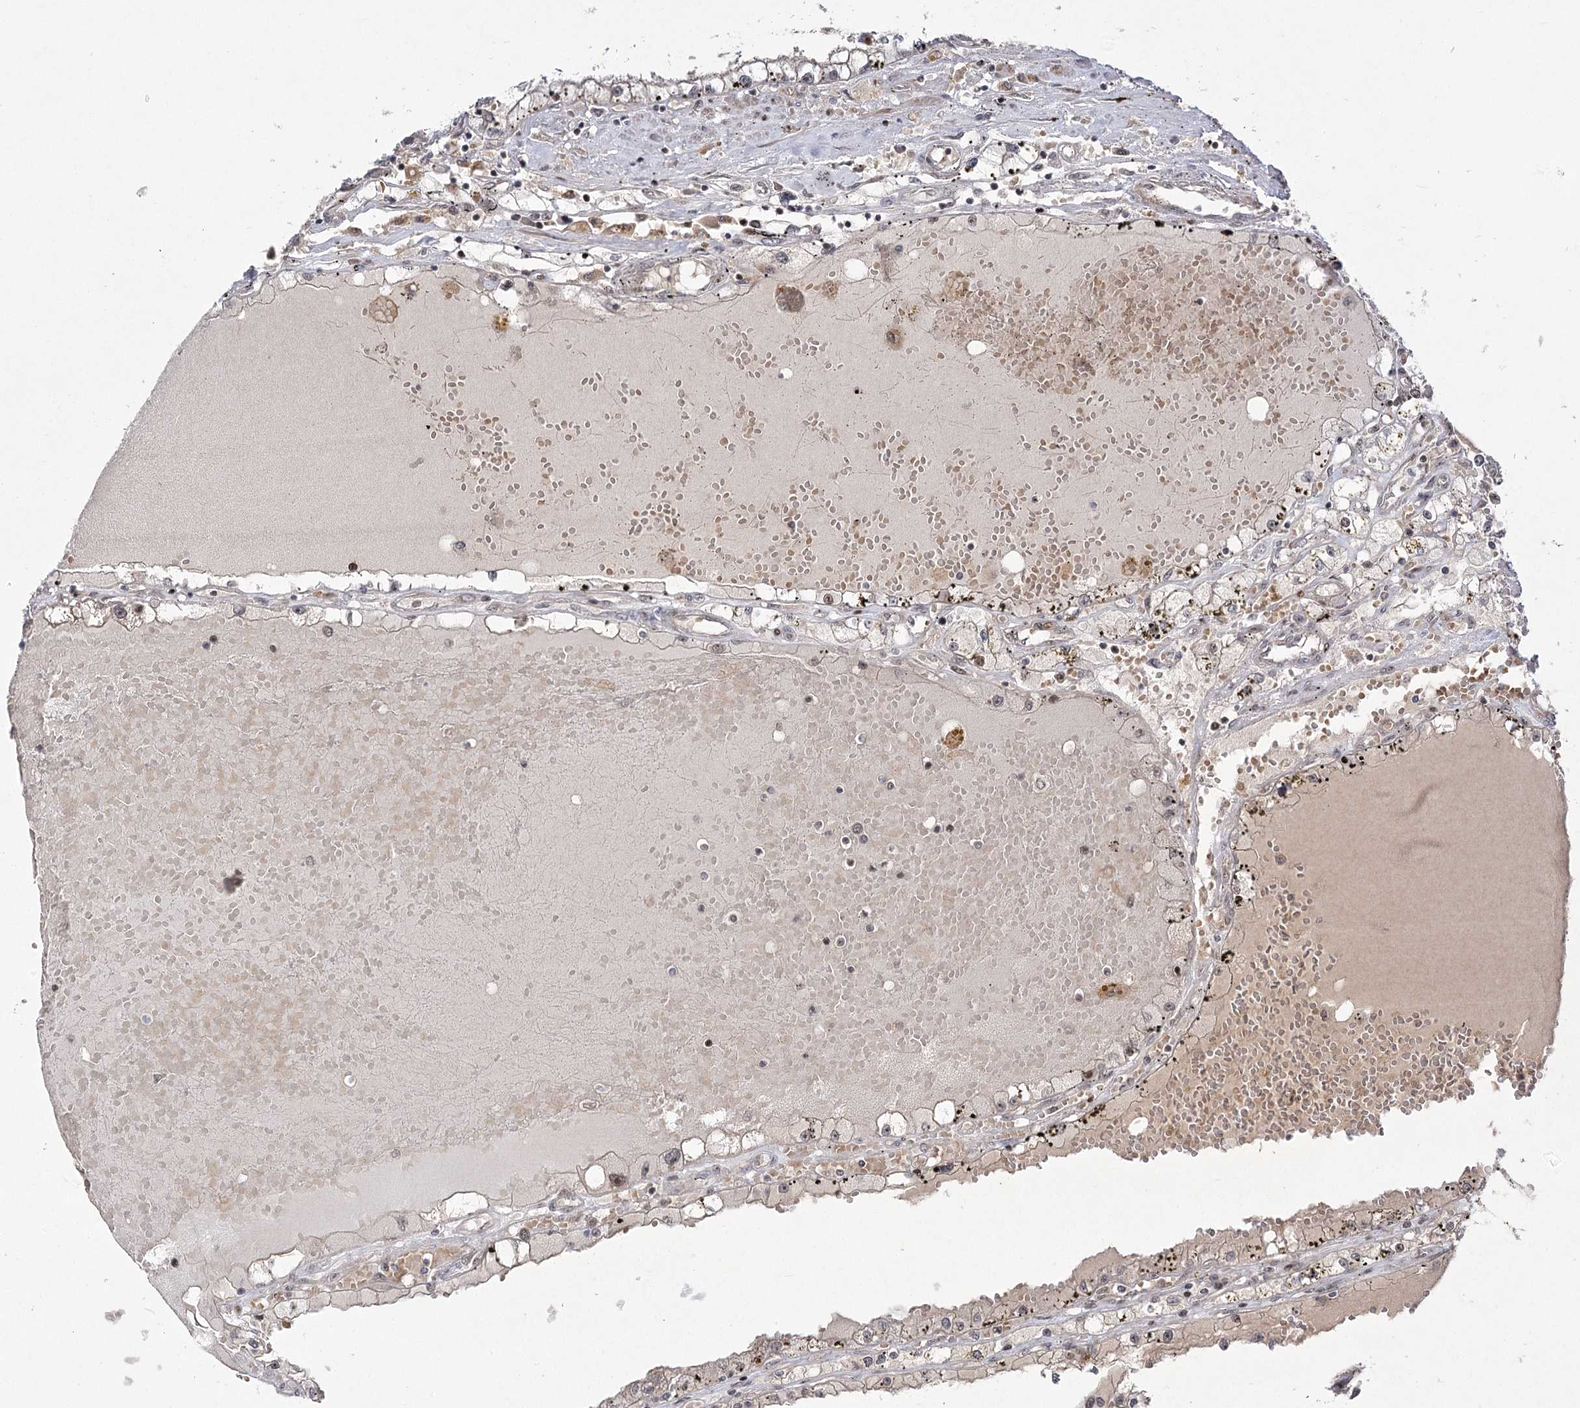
{"staining": {"intensity": "negative", "quantity": "none", "location": "none"}, "tissue": "renal cancer", "cell_type": "Tumor cells", "image_type": "cancer", "snomed": [{"axis": "morphology", "description": "Adenocarcinoma, NOS"}, {"axis": "topography", "description": "Kidney"}], "caption": "Immunohistochemical staining of renal cancer reveals no significant positivity in tumor cells. Nuclei are stained in blue.", "gene": "HELQ", "patient": {"sex": "male", "age": 56}}